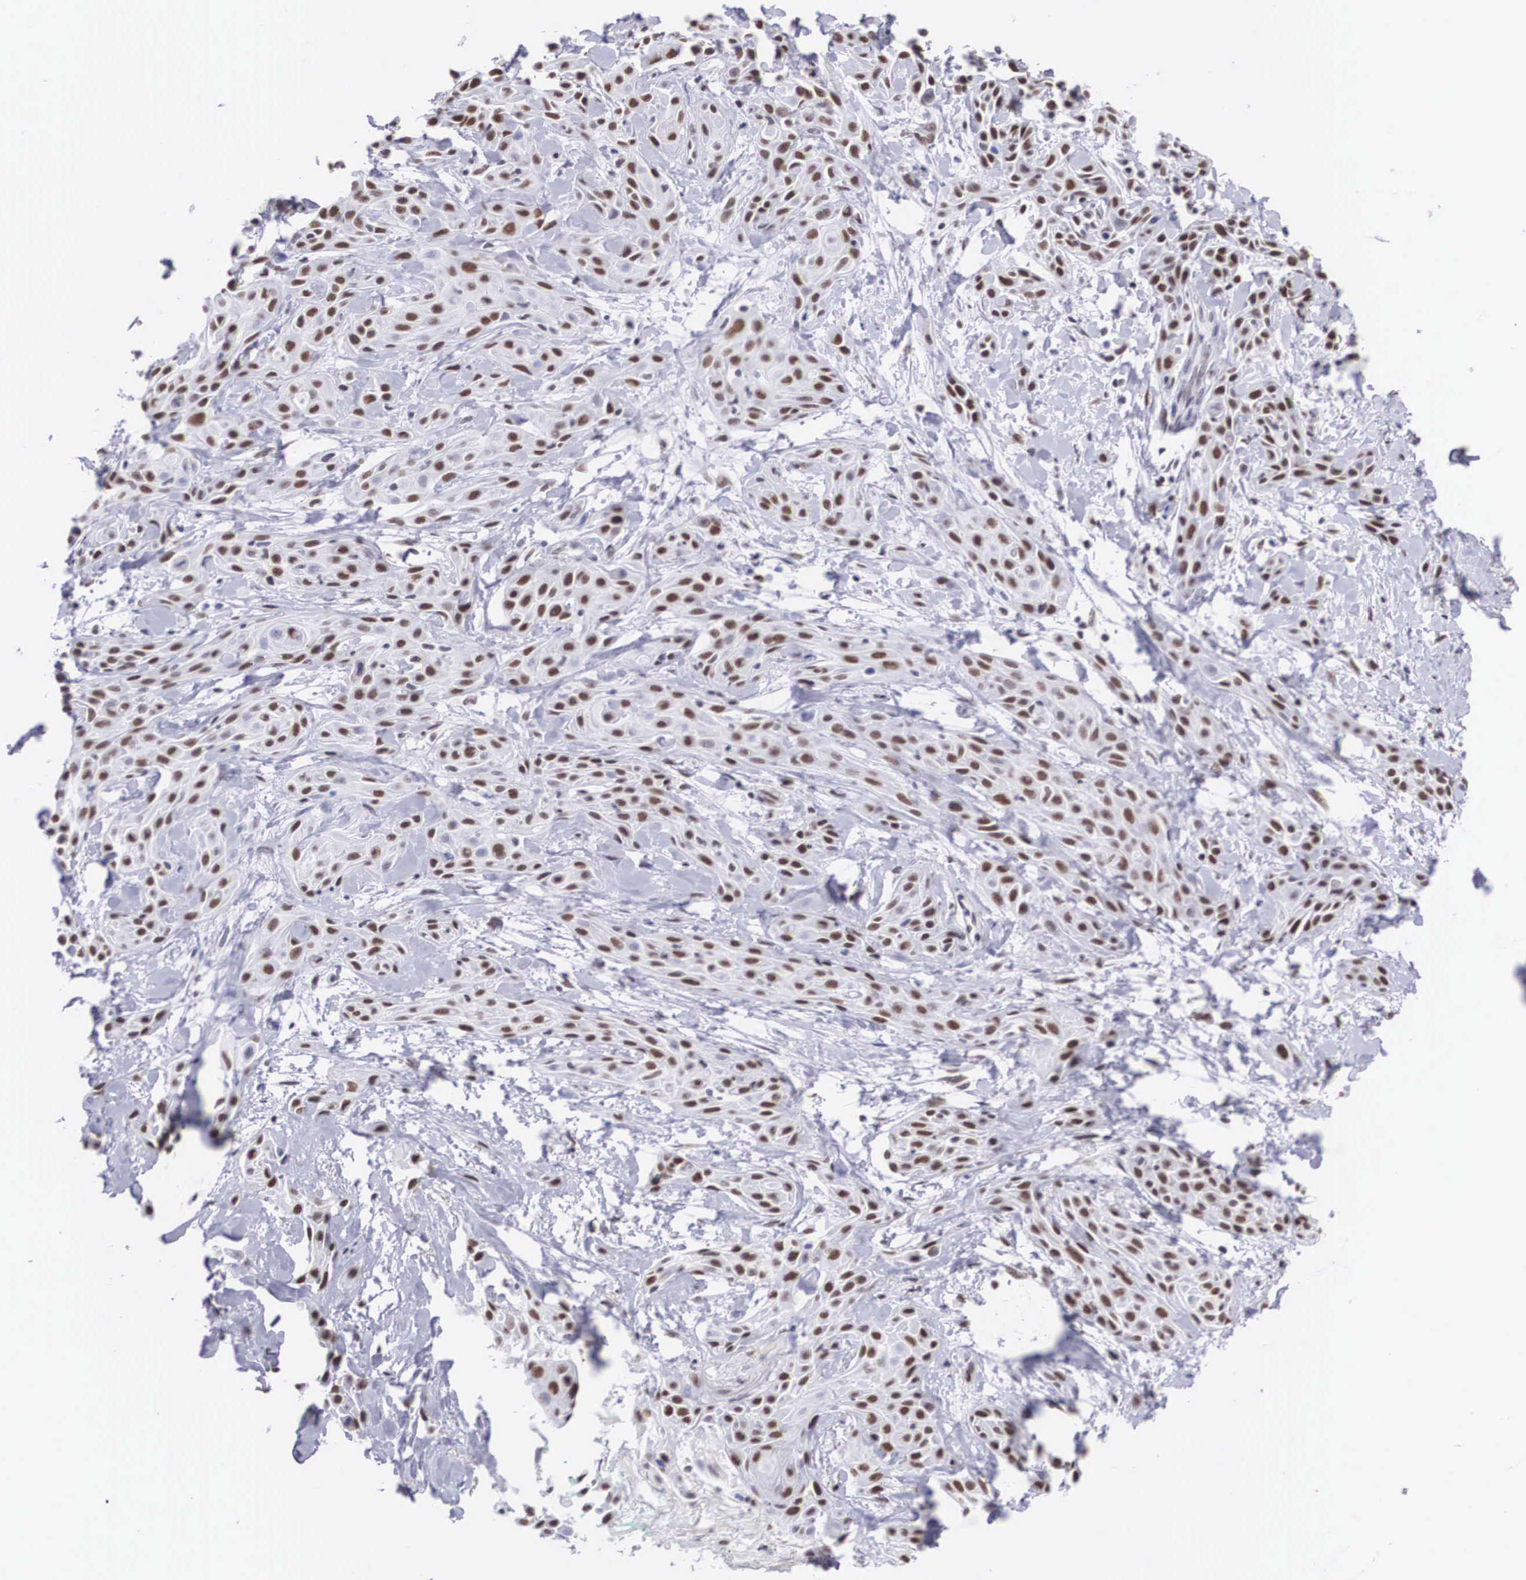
{"staining": {"intensity": "moderate", "quantity": ">75%", "location": "nuclear"}, "tissue": "skin cancer", "cell_type": "Tumor cells", "image_type": "cancer", "snomed": [{"axis": "morphology", "description": "Squamous cell carcinoma, NOS"}, {"axis": "topography", "description": "Skin"}, {"axis": "topography", "description": "Anal"}], "caption": "Immunohistochemistry (DAB (3,3'-diaminobenzidine)) staining of skin squamous cell carcinoma reveals moderate nuclear protein staining in approximately >75% of tumor cells.", "gene": "CSTF2", "patient": {"sex": "male", "age": 64}}